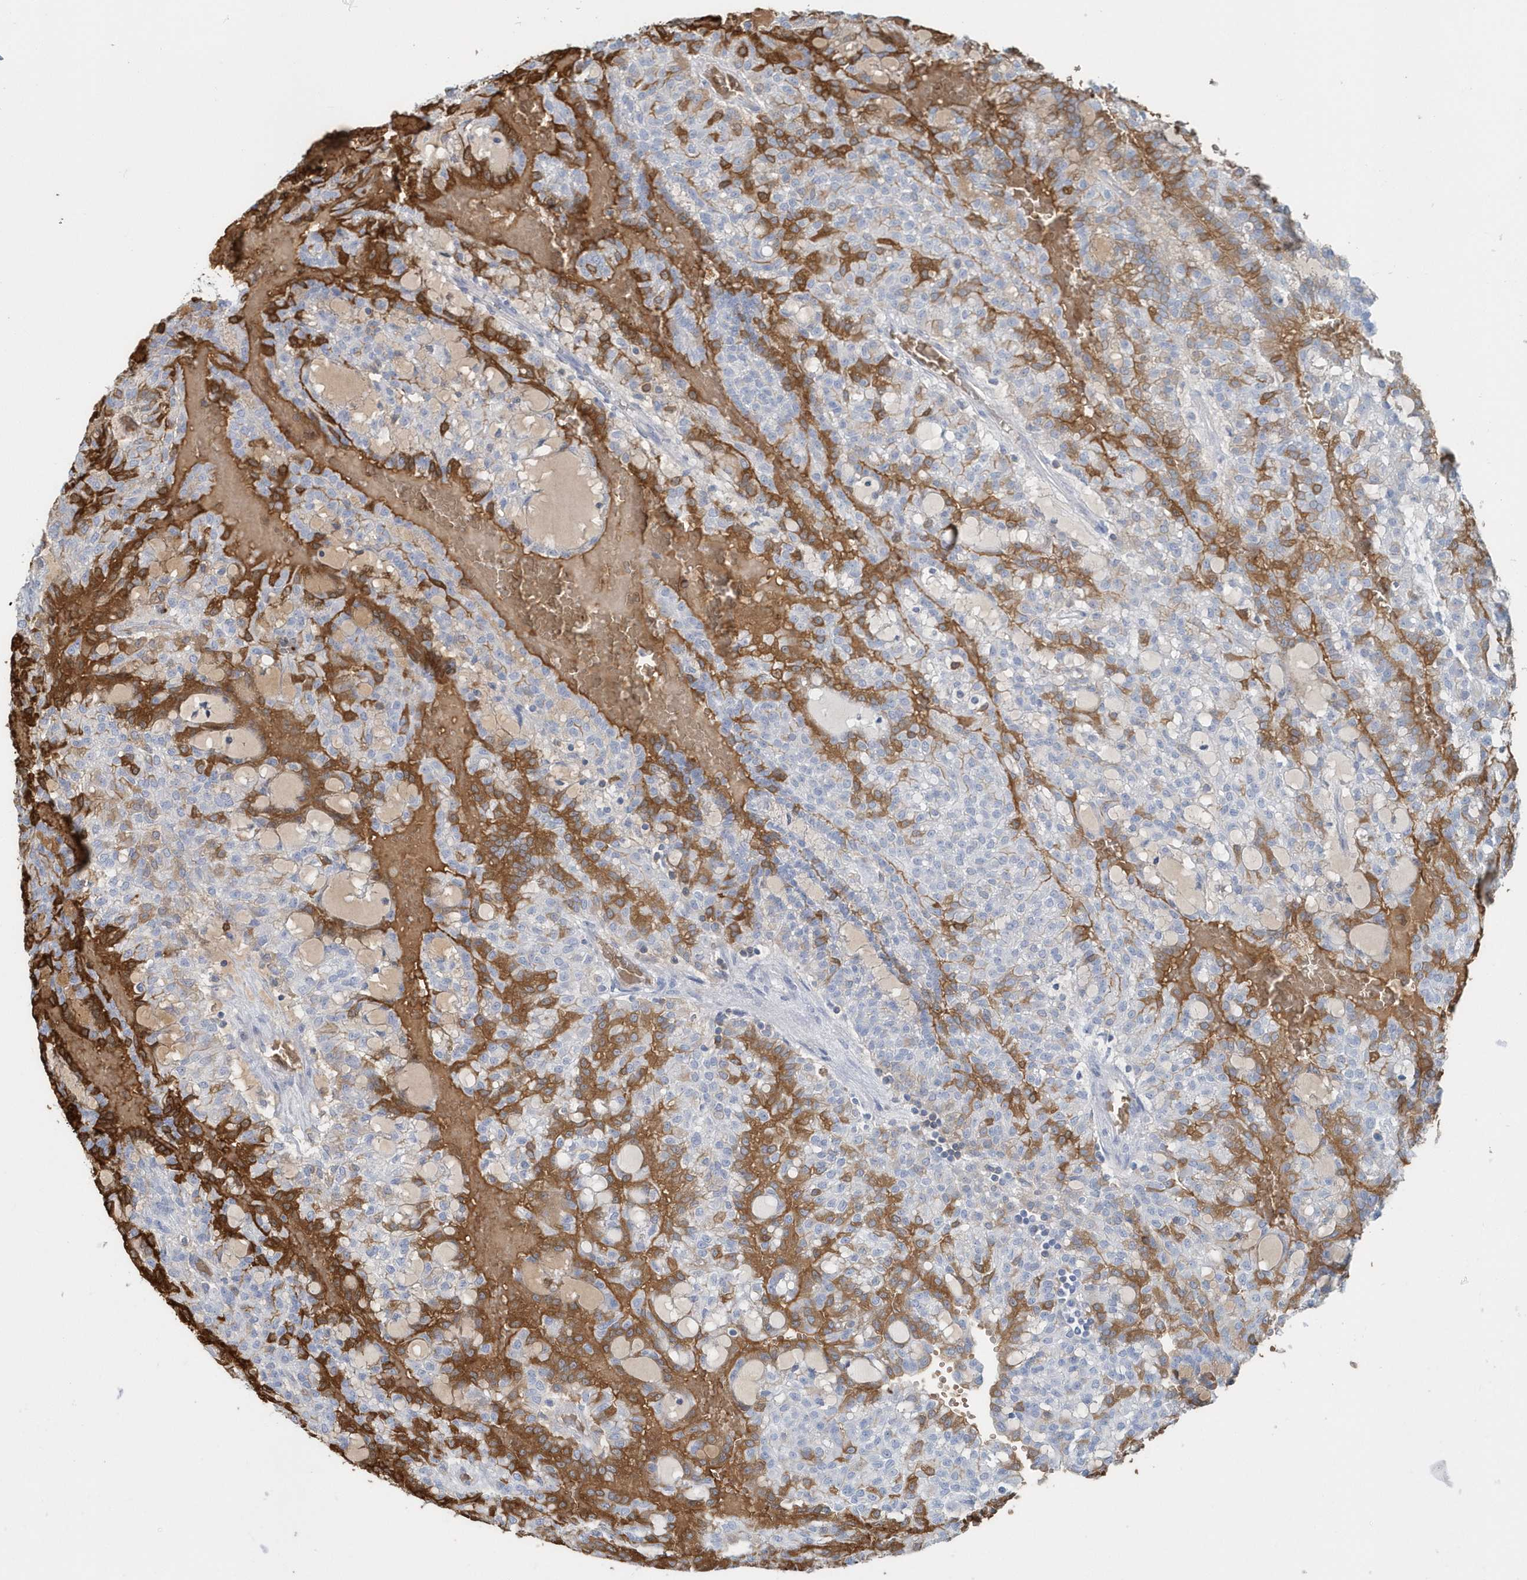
{"staining": {"intensity": "moderate", "quantity": "25%-75%", "location": "cytoplasmic/membranous"}, "tissue": "renal cancer", "cell_type": "Tumor cells", "image_type": "cancer", "snomed": [{"axis": "morphology", "description": "Adenocarcinoma, NOS"}, {"axis": "topography", "description": "Kidney"}], "caption": "Human renal adenocarcinoma stained with a brown dye reveals moderate cytoplasmic/membranous positive expression in about 25%-75% of tumor cells.", "gene": "HBA2", "patient": {"sex": "male", "age": 63}}